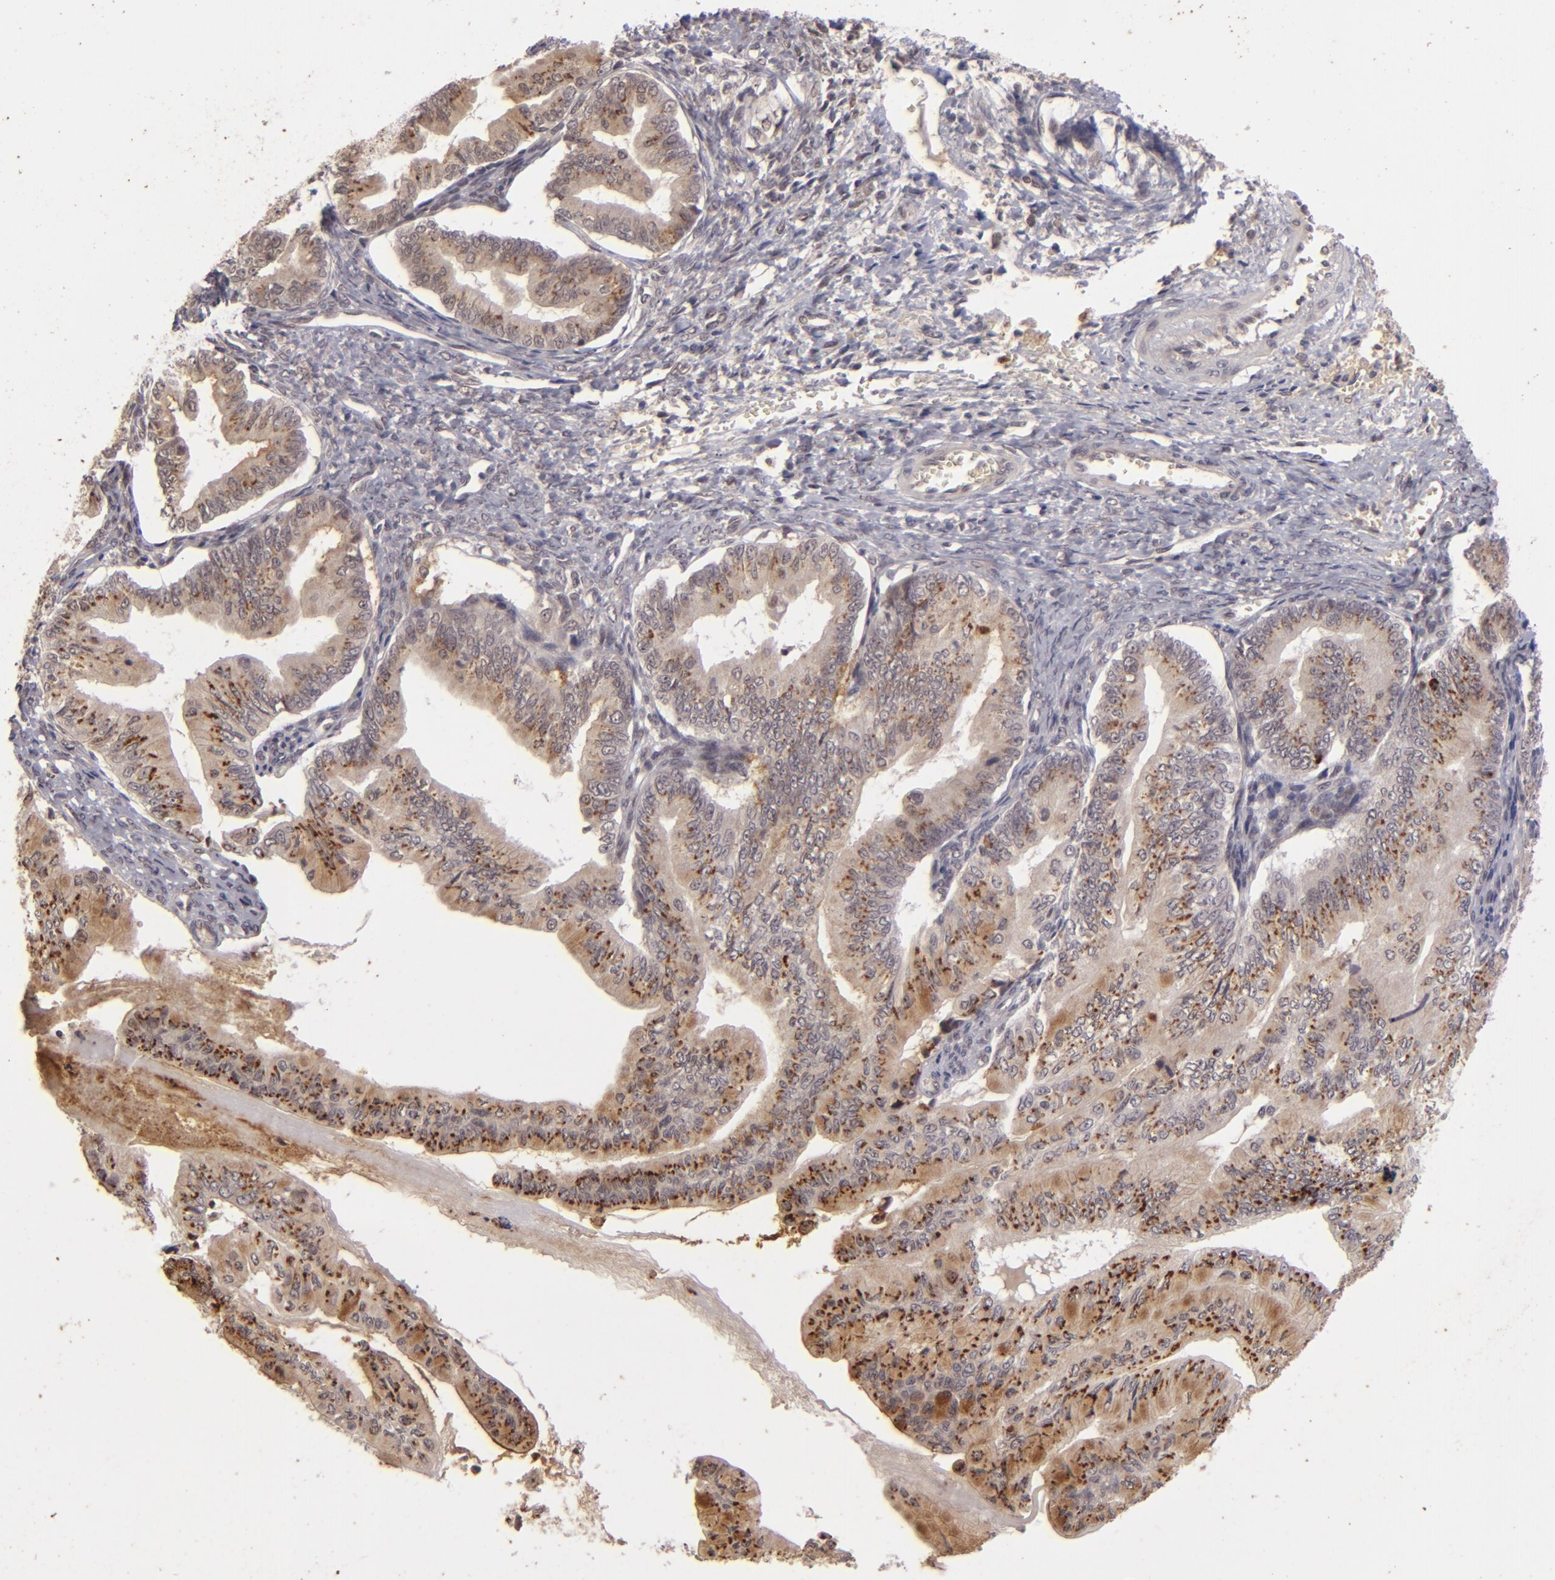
{"staining": {"intensity": "strong", "quantity": "25%-75%", "location": "cytoplasmic/membranous"}, "tissue": "ovarian cancer", "cell_type": "Tumor cells", "image_type": "cancer", "snomed": [{"axis": "morphology", "description": "Cystadenocarcinoma, mucinous, NOS"}, {"axis": "topography", "description": "Ovary"}], "caption": "Immunohistochemistry (DAB) staining of ovarian mucinous cystadenocarcinoma shows strong cytoplasmic/membranous protein positivity in about 25%-75% of tumor cells.", "gene": "DFFA", "patient": {"sex": "female", "age": 36}}